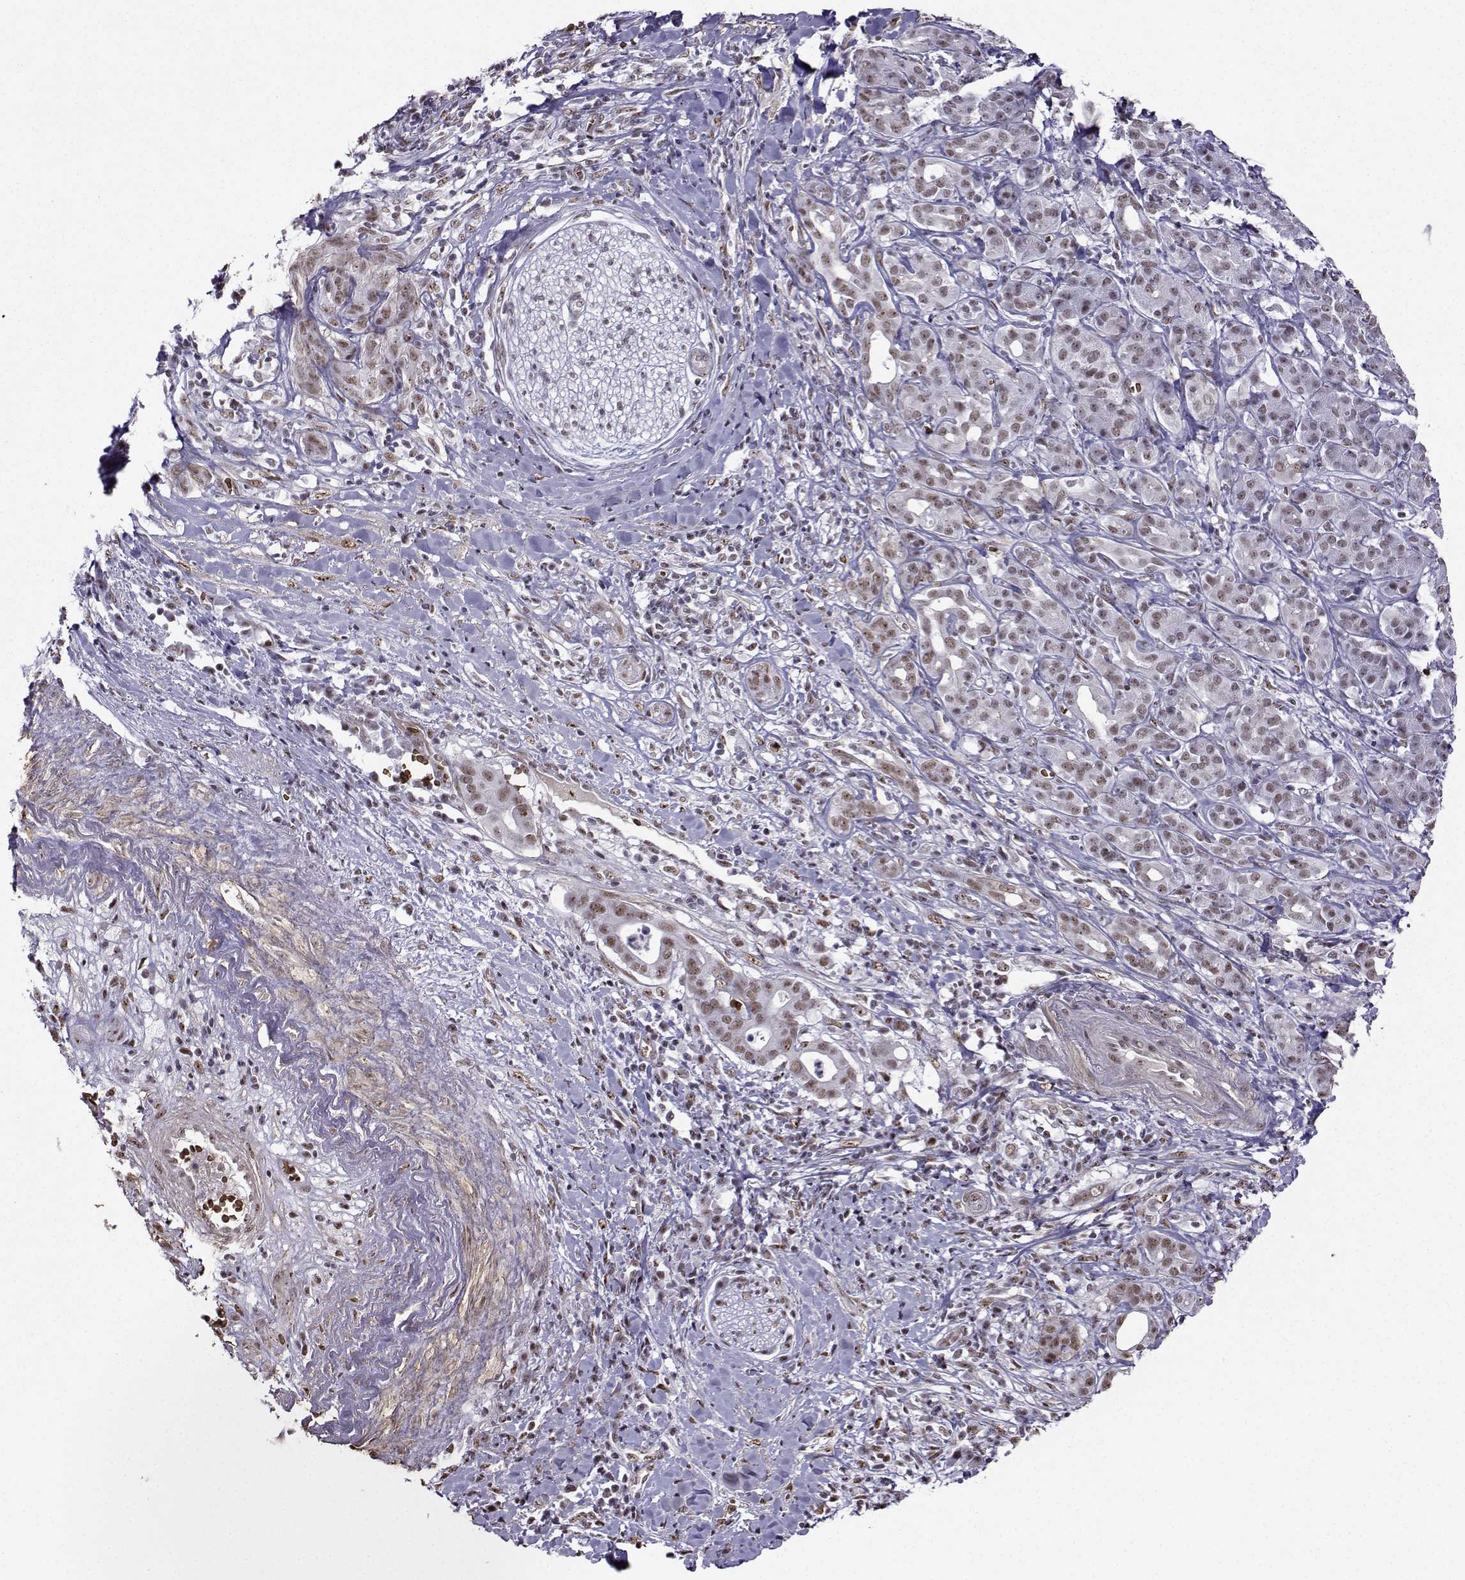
{"staining": {"intensity": "weak", "quantity": ">75%", "location": "nuclear"}, "tissue": "pancreatic cancer", "cell_type": "Tumor cells", "image_type": "cancer", "snomed": [{"axis": "morphology", "description": "Adenocarcinoma, NOS"}, {"axis": "topography", "description": "Pancreas"}], "caption": "The photomicrograph displays staining of pancreatic adenocarcinoma, revealing weak nuclear protein positivity (brown color) within tumor cells. (brown staining indicates protein expression, while blue staining denotes nuclei).", "gene": "CCNK", "patient": {"sex": "male", "age": 61}}